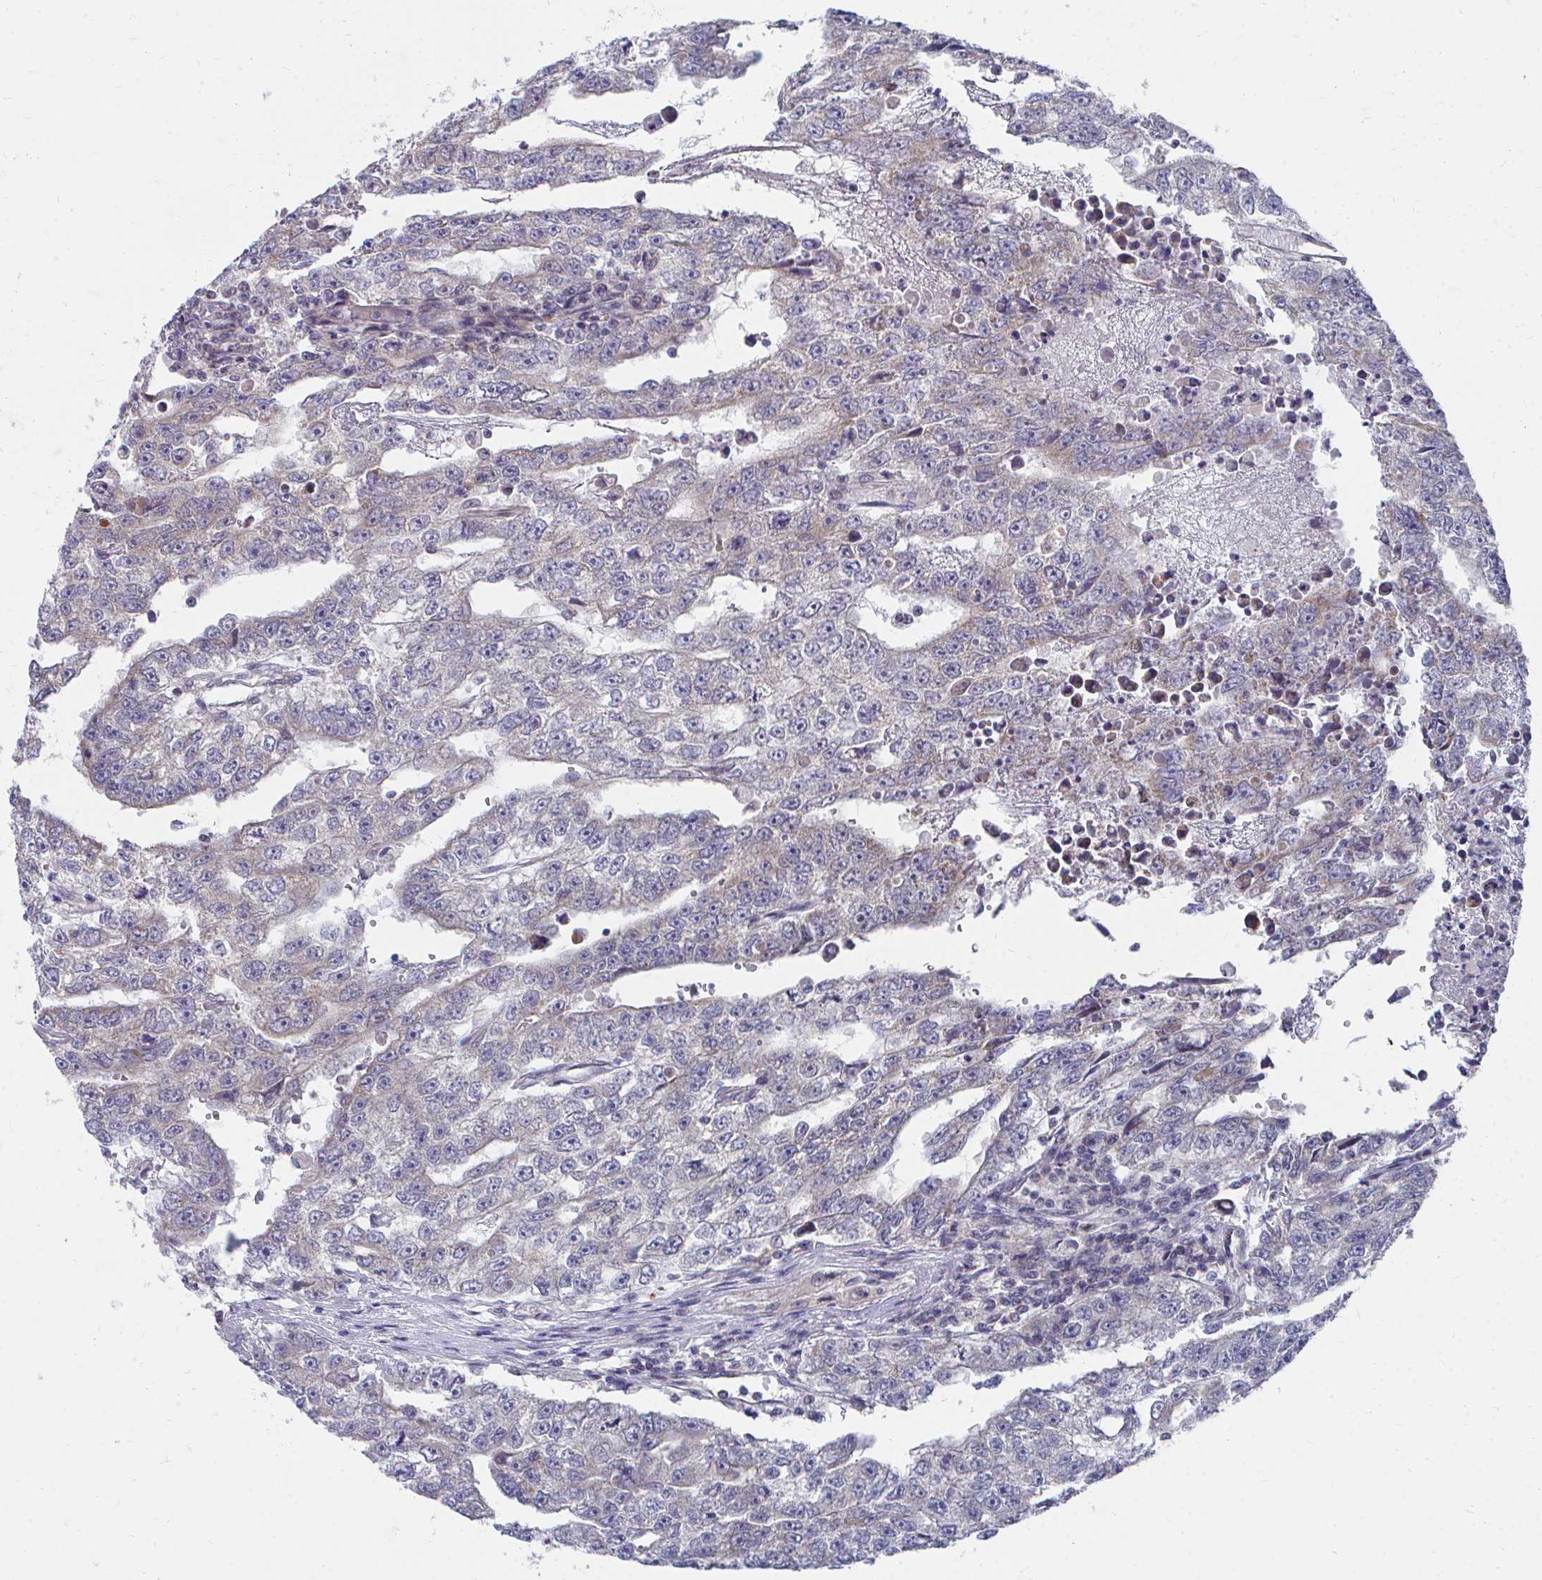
{"staining": {"intensity": "weak", "quantity": "<25%", "location": "cytoplasmic/membranous"}, "tissue": "testis cancer", "cell_type": "Tumor cells", "image_type": "cancer", "snomed": [{"axis": "morphology", "description": "Carcinoma, Embryonal, NOS"}, {"axis": "topography", "description": "Testis"}], "caption": "There is no significant expression in tumor cells of testis cancer (embryonal carcinoma). (DAB (3,3'-diaminobenzidine) immunohistochemistry, high magnification).", "gene": "PEX3", "patient": {"sex": "male", "age": 20}}